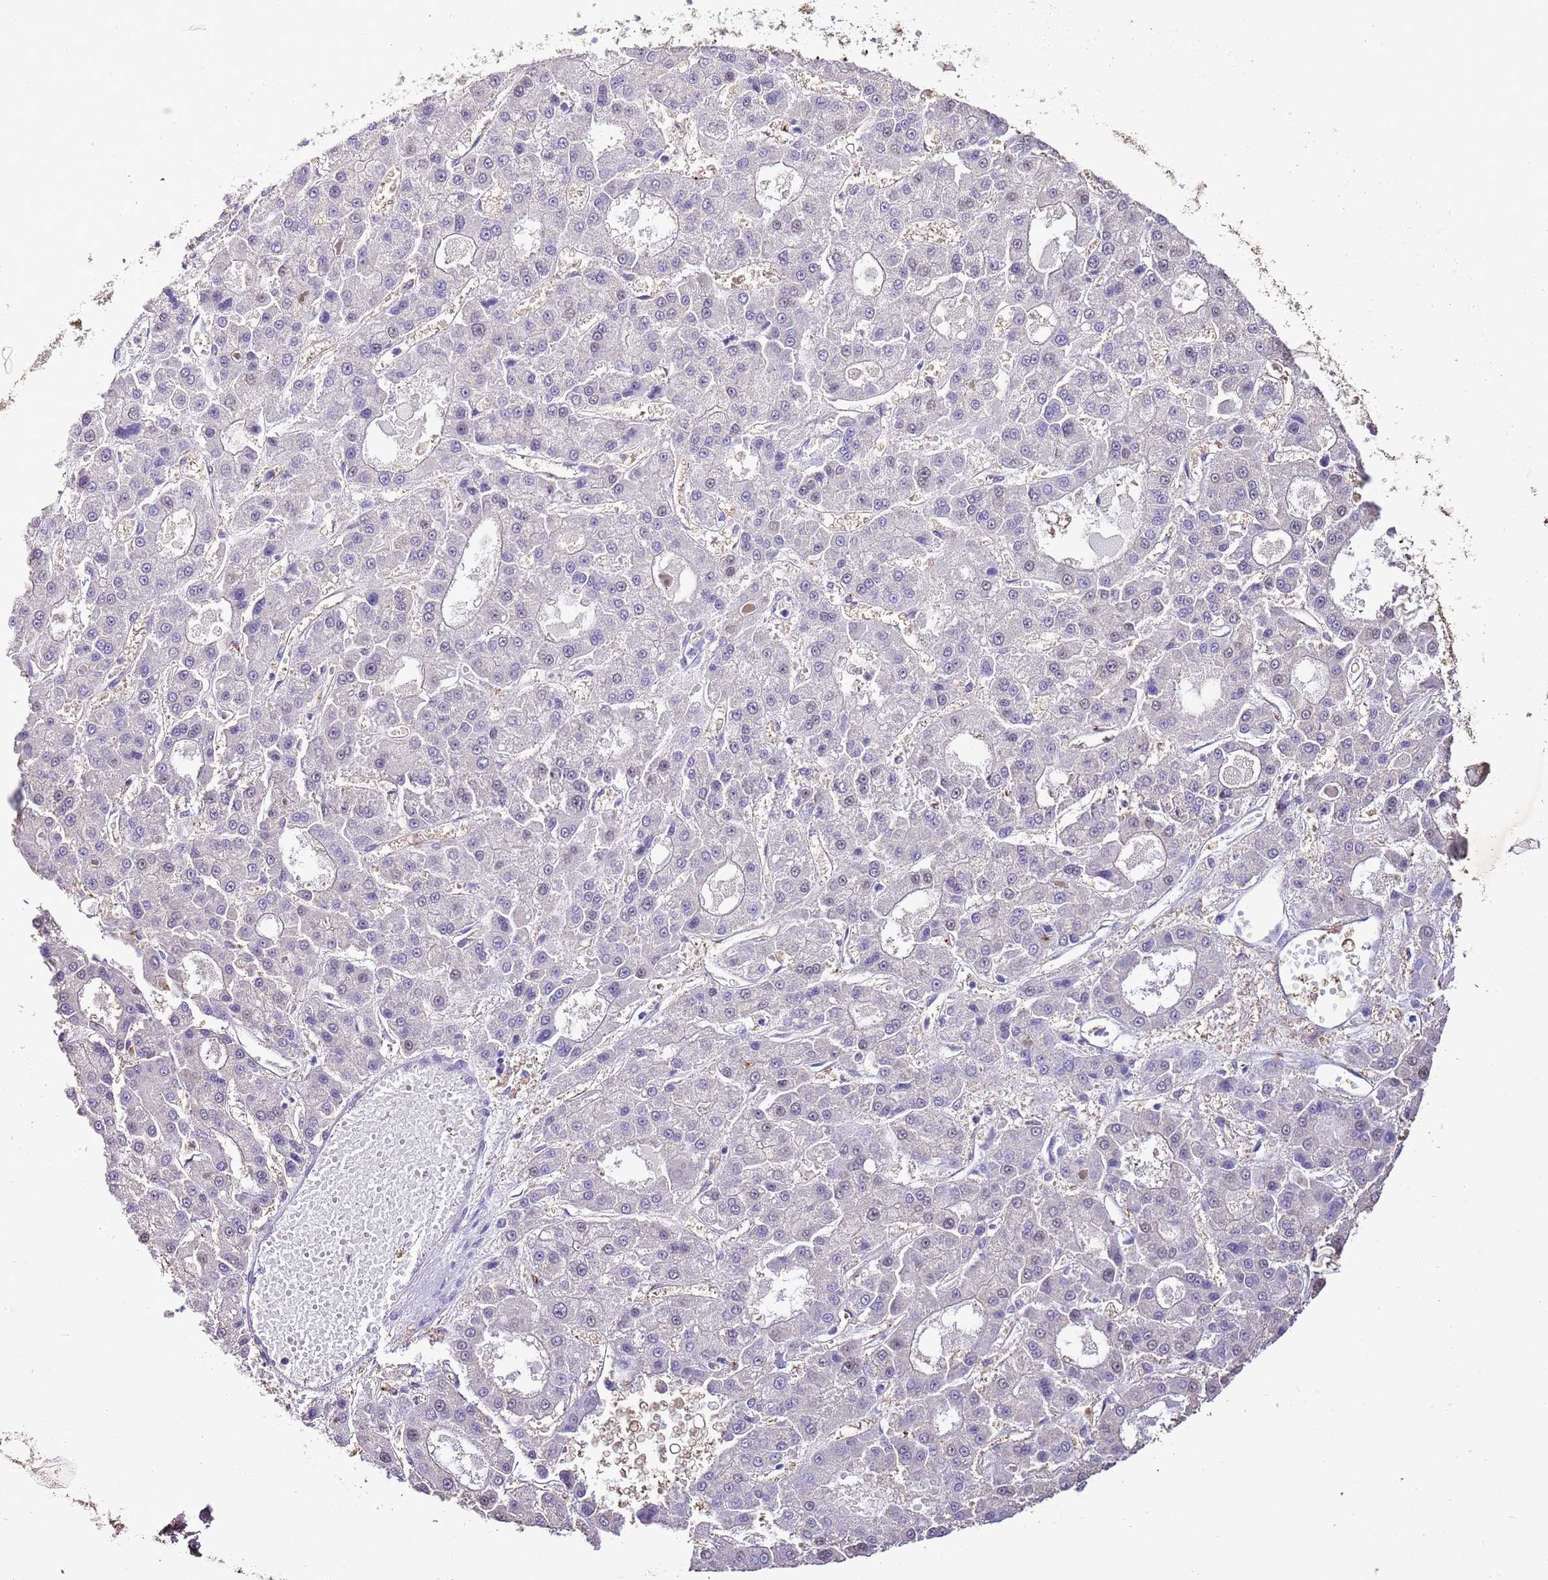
{"staining": {"intensity": "negative", "quantity": "none", "location": "none"}, "tissue": "liver cancer", "cell_type": "Tumor cells", "image_type": "cancer", "snomed": [{"axis": "morphology", "description": "Carcinoma, Hepatocellular, NOS"}, {"axis": "topography", "description": "Liver"}], "caption": "Hepatocellular carcinoma (liver) stained for a protein using immunohistochemistry (IHC) reveals no expression tumor cells.", "gene": "IZUMO4", "patient": {"sex": "male", "age": 70}}